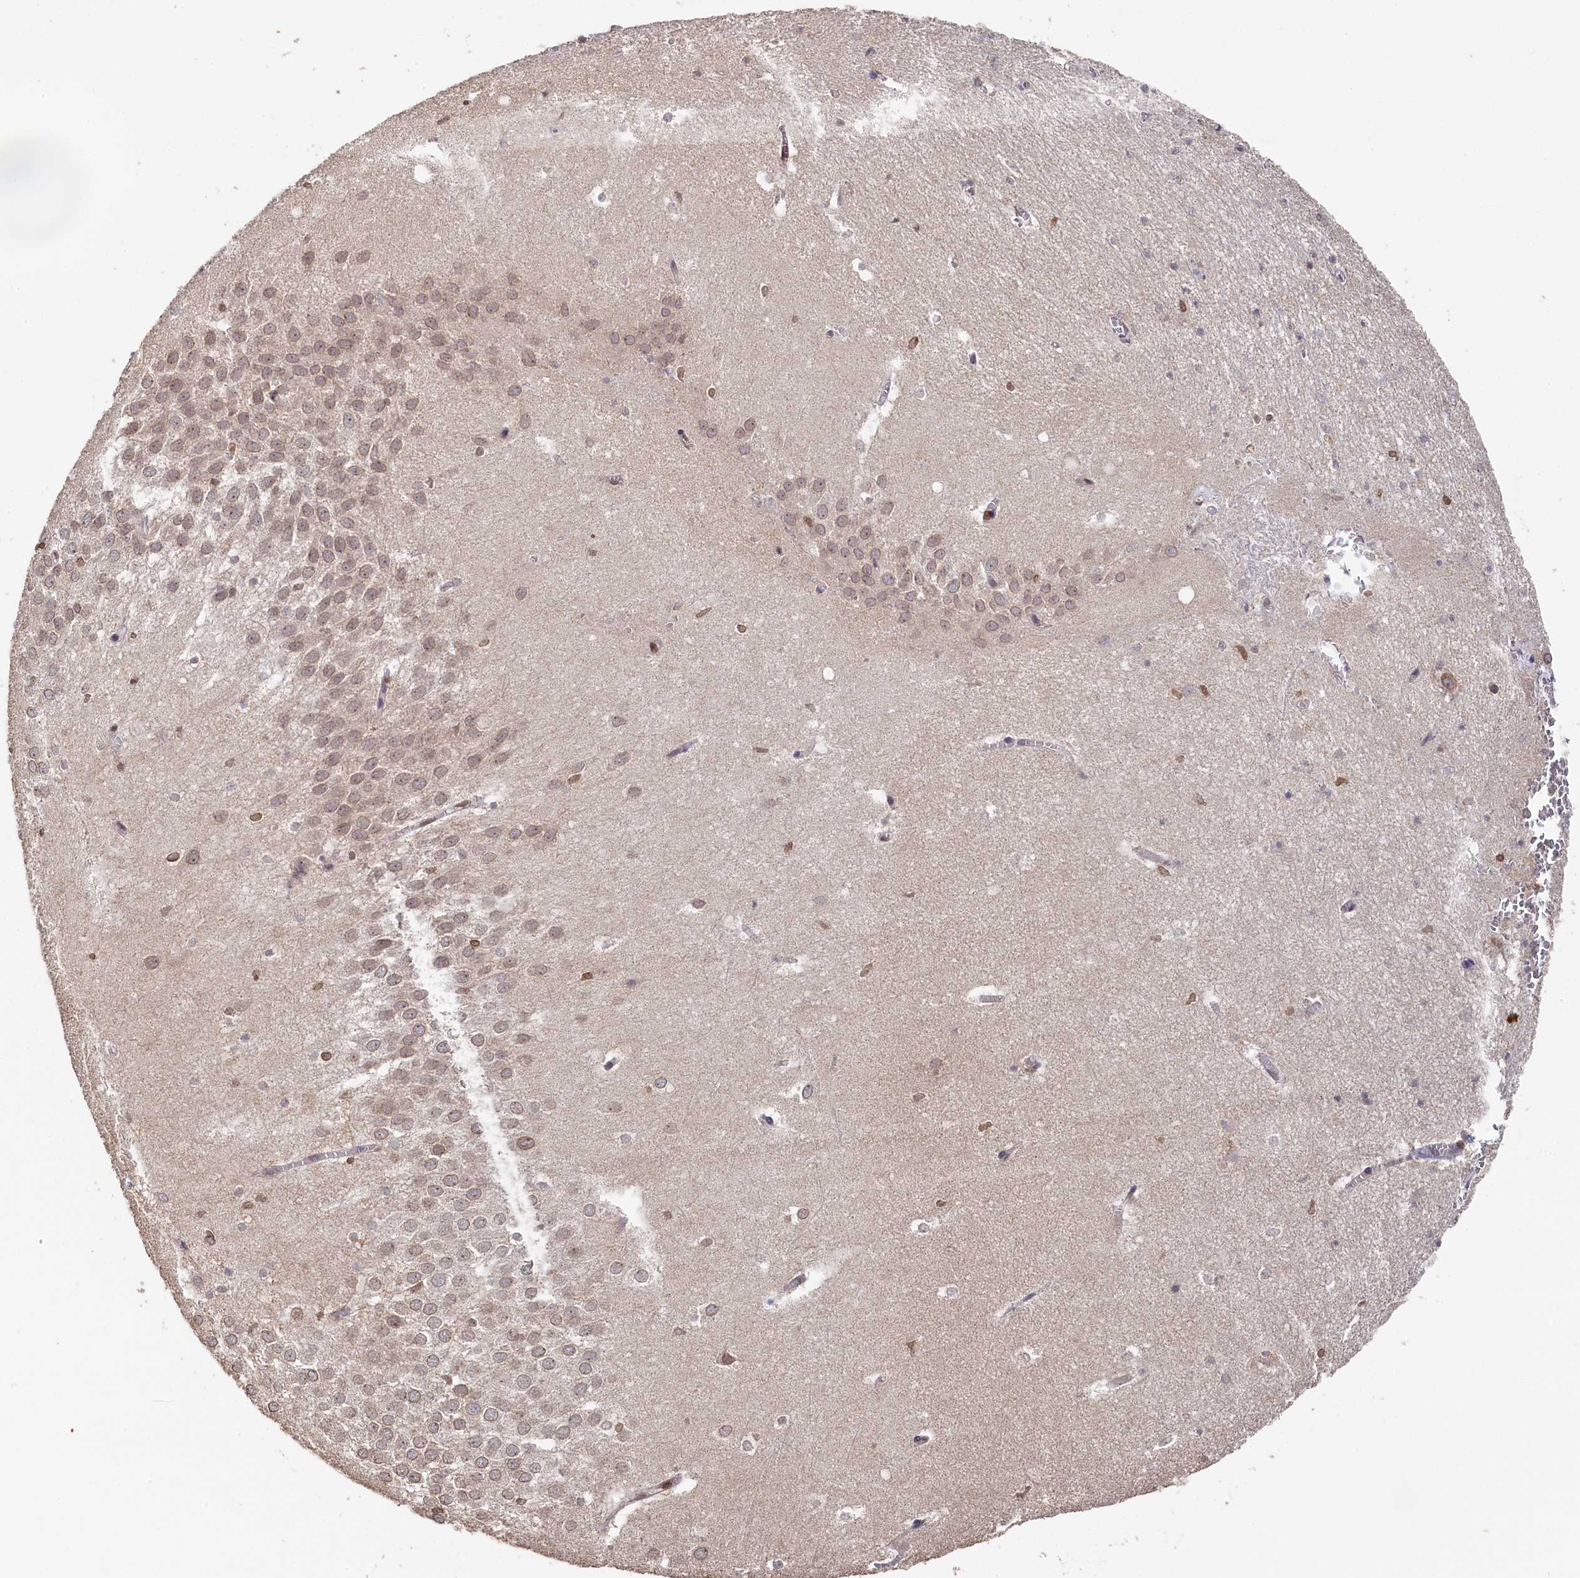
{"staining": {"intensity": "moderate", "quantity": "<25%", "location": "nuclear"}, "tissue": "hippocampus", "cell_type": "Glial cells", "image_type": "normal", "snomed": [{"axis": "morphology", "description": "Normal tissue, NOS"}, {"axis": "topography", "description": "Hippocampus"}], "caption": "Hippocampus stained with DAB (3,3'-diaminobenzidine) IHC reveals low levels of moderate nuclear staining in approximately <25% of glial cells.", "gene": "ANKEF1", "patient": {"sex": "female", "age": 64}}